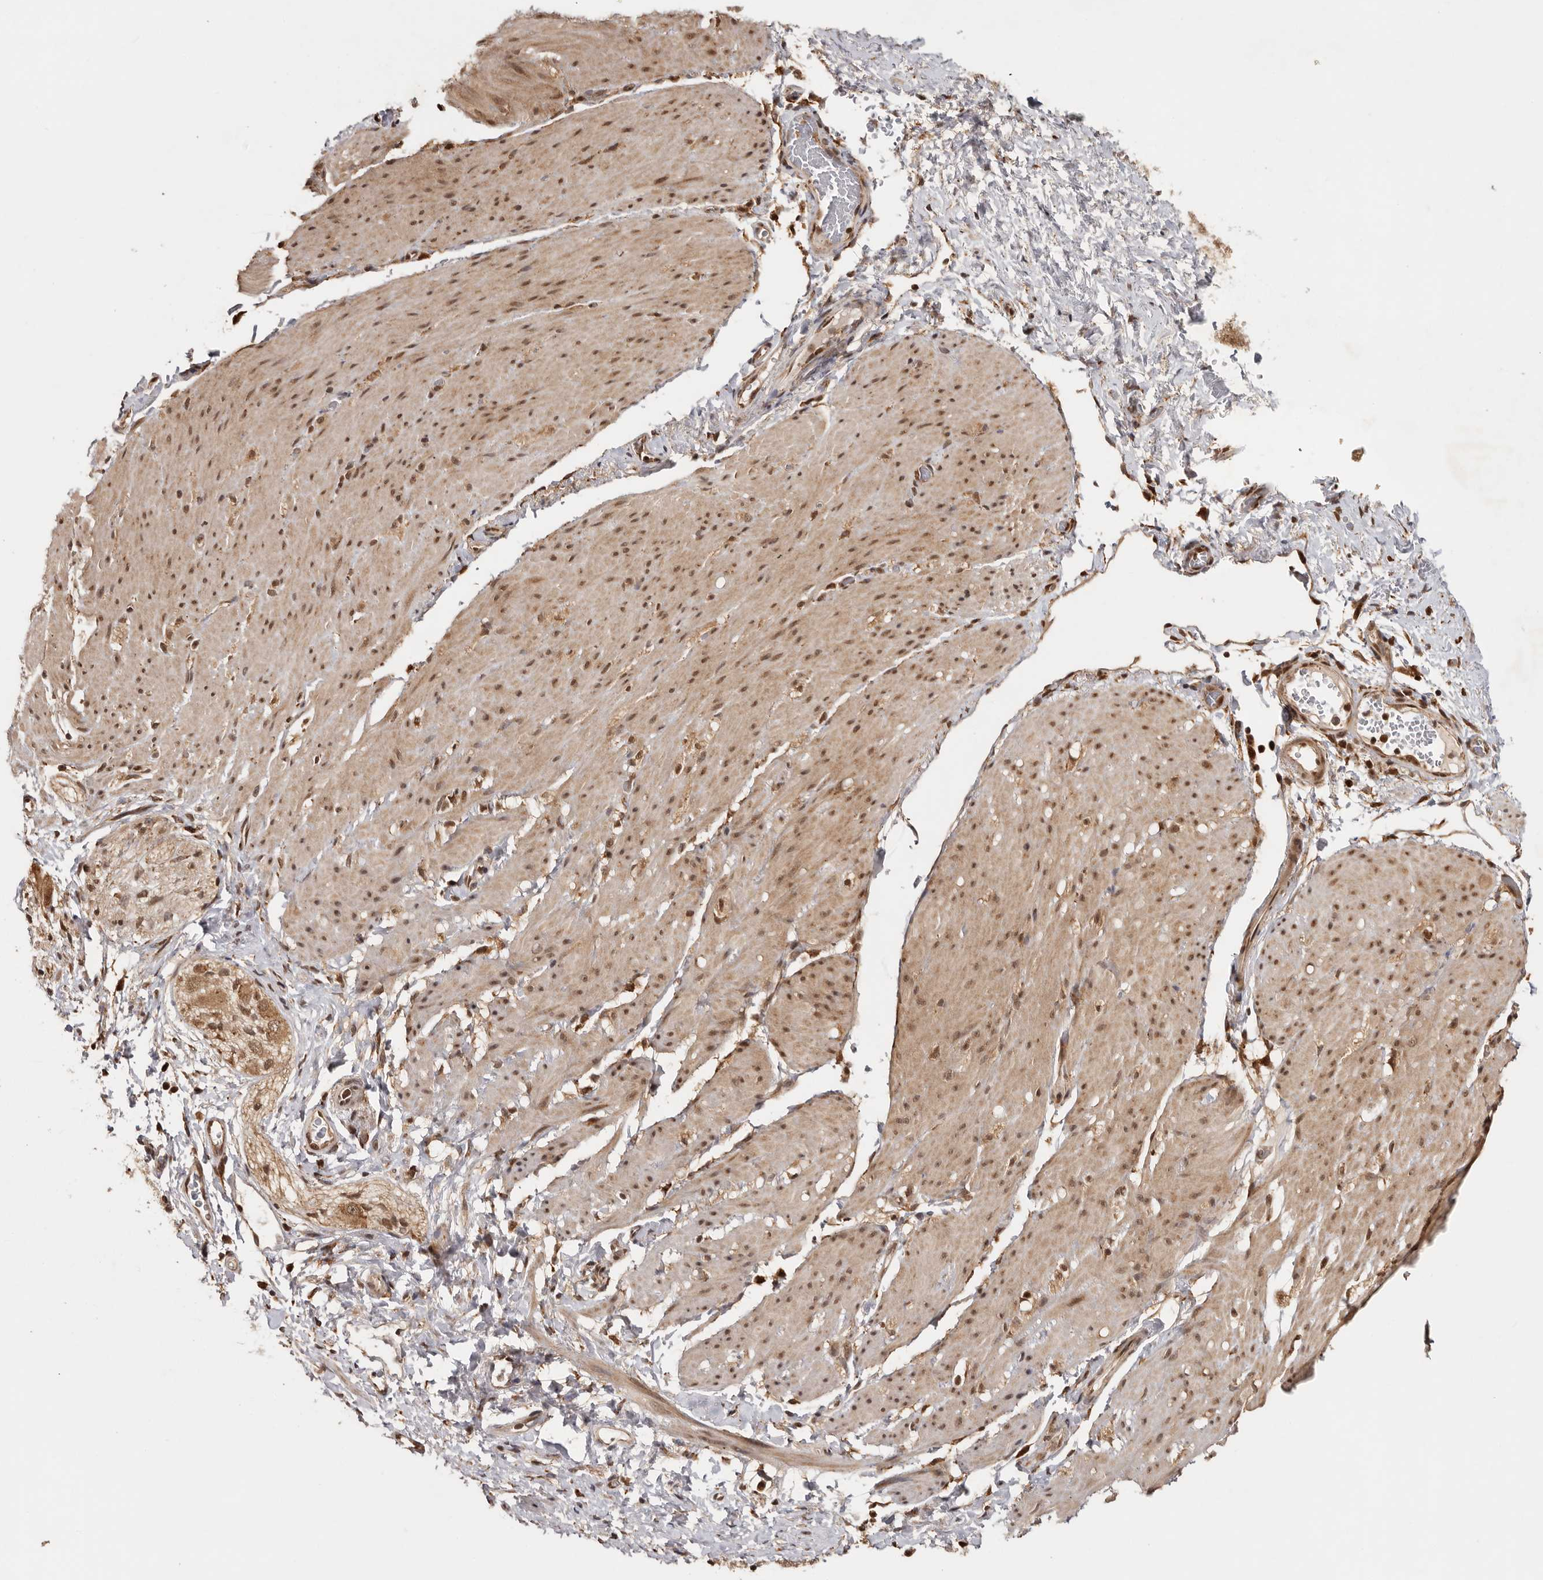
{"staining": {"intensity": "weak", "quantity": ">75%", "location": "cytoplasmic/membranous,nuclear"}, "tissue": "smooth muscle", "cell_type": "Smooth muscle cells", "image_type": "normal", "snomed": [{"axis": "morphology", "description": "Normal tissue, NOS"}, {"axis": "topography", "description": "Smooth muscle"}, {"axis": "topography", "description": "Small intestine"}], "caption": "Immunohistochemical staining of normal smooth muscle reveals >75% levels of weak cytoplasmic/membranous,nuclear protein expression in about >75% of smooth muscle cells. The protein of interest is shown in brown color, while the nuclei are stained blue.", "gene": "ZNF83", "patient": {"sex": "female", "age": 84}}